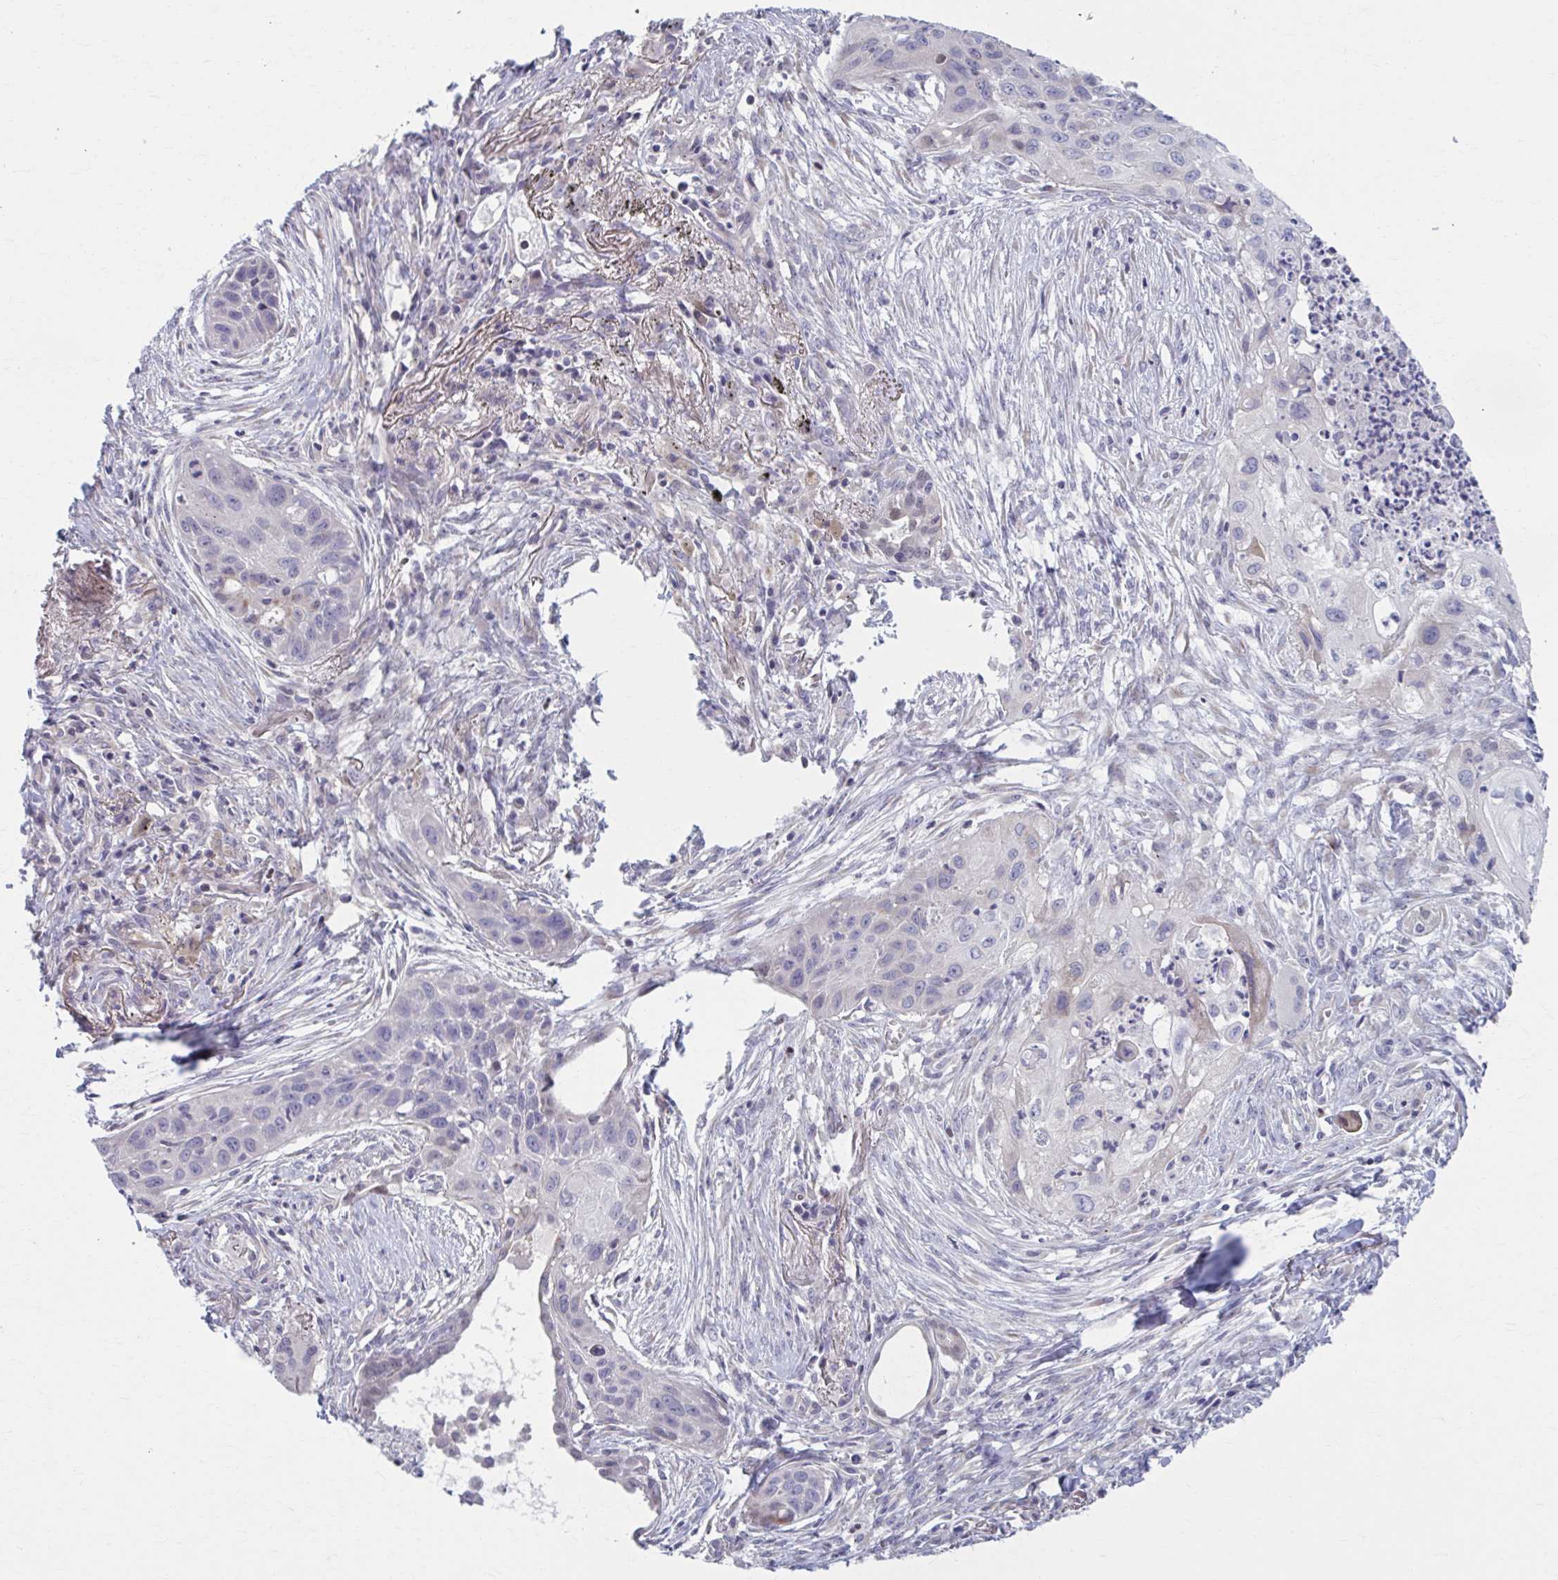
{"staining": {"intensity": "negative", "quantity": "none", "location": "none"}, "tissue": "lung cancer", "cell_type": "Tumor cells", "image_type": "cancer", "snomed": [{"axis": "morphology", "description": "Squamous cell carcinoma, NOS"}, {"axis": "topography", "description": "Lung"}], "caption": "This is a micrograph of IHC staining of lung cancer, which shows no positivity in tumor cells.", "gene": "CHST3", "patient": {"sex": "male", "age": 71}}